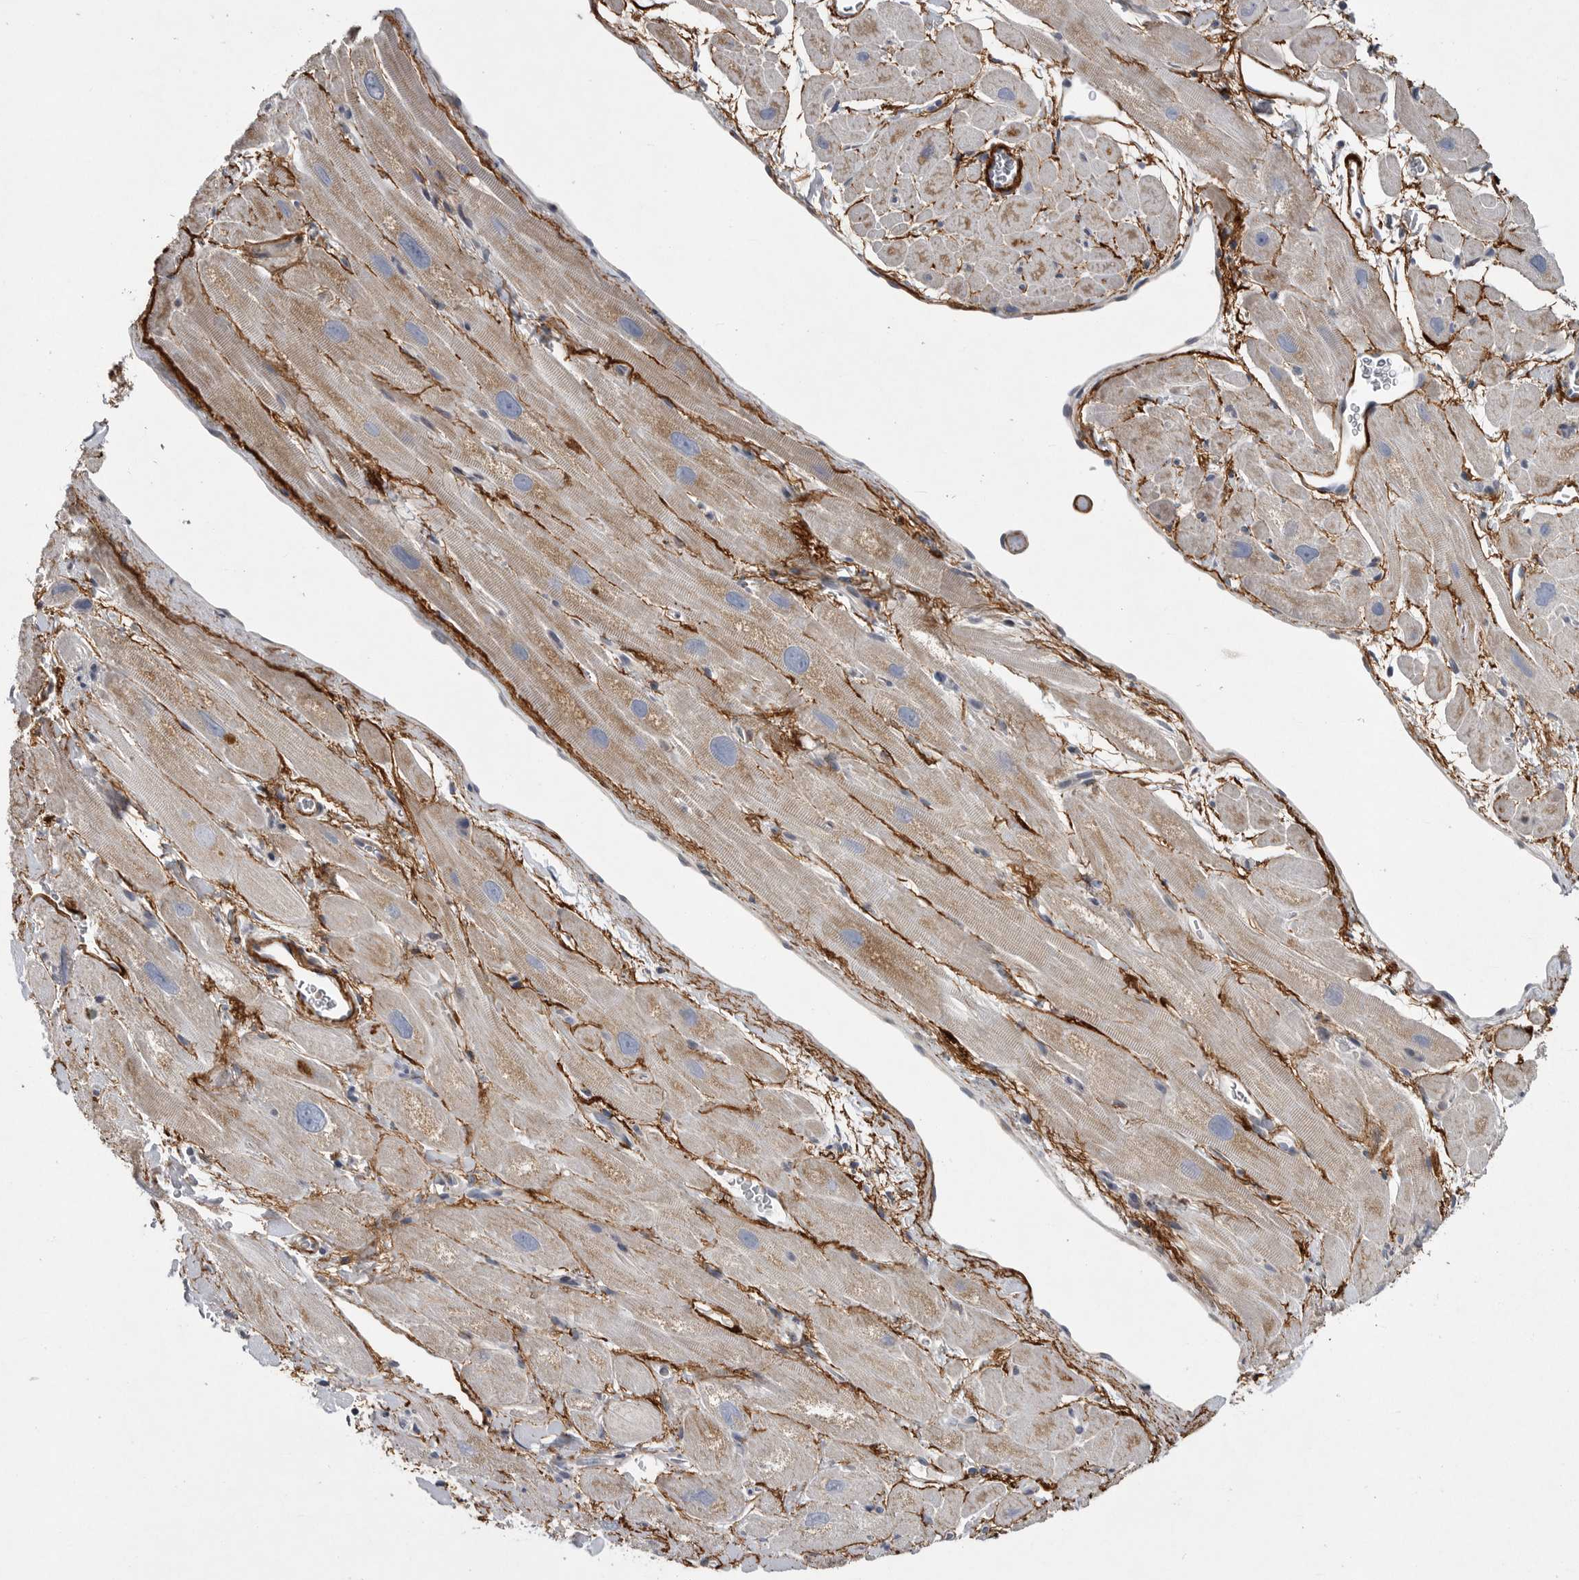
{"staining": {"intensity": "weak", "quantity": ">75%", "location": "cytoplasmic/membranous"}, "tissue": "heart muscle", "cell_type": "Cardiomyocytes", "image_type": "normal", "snomed": [{"axis": "morphology", "description": "Normal tissue, NOS"}, {"axis": "topography", "description": "Heart"}], "caption": "High-power microscopy captured an immunohistochemistry (IHC) image of benign heart muscle, revealing weak cytoplasmic/membranous positivity in approximately >75% of cardiomyocytes. Nuclei are stained in blue.", "gene": "CRP", "patient": {"sex": "male", "age": 49}}